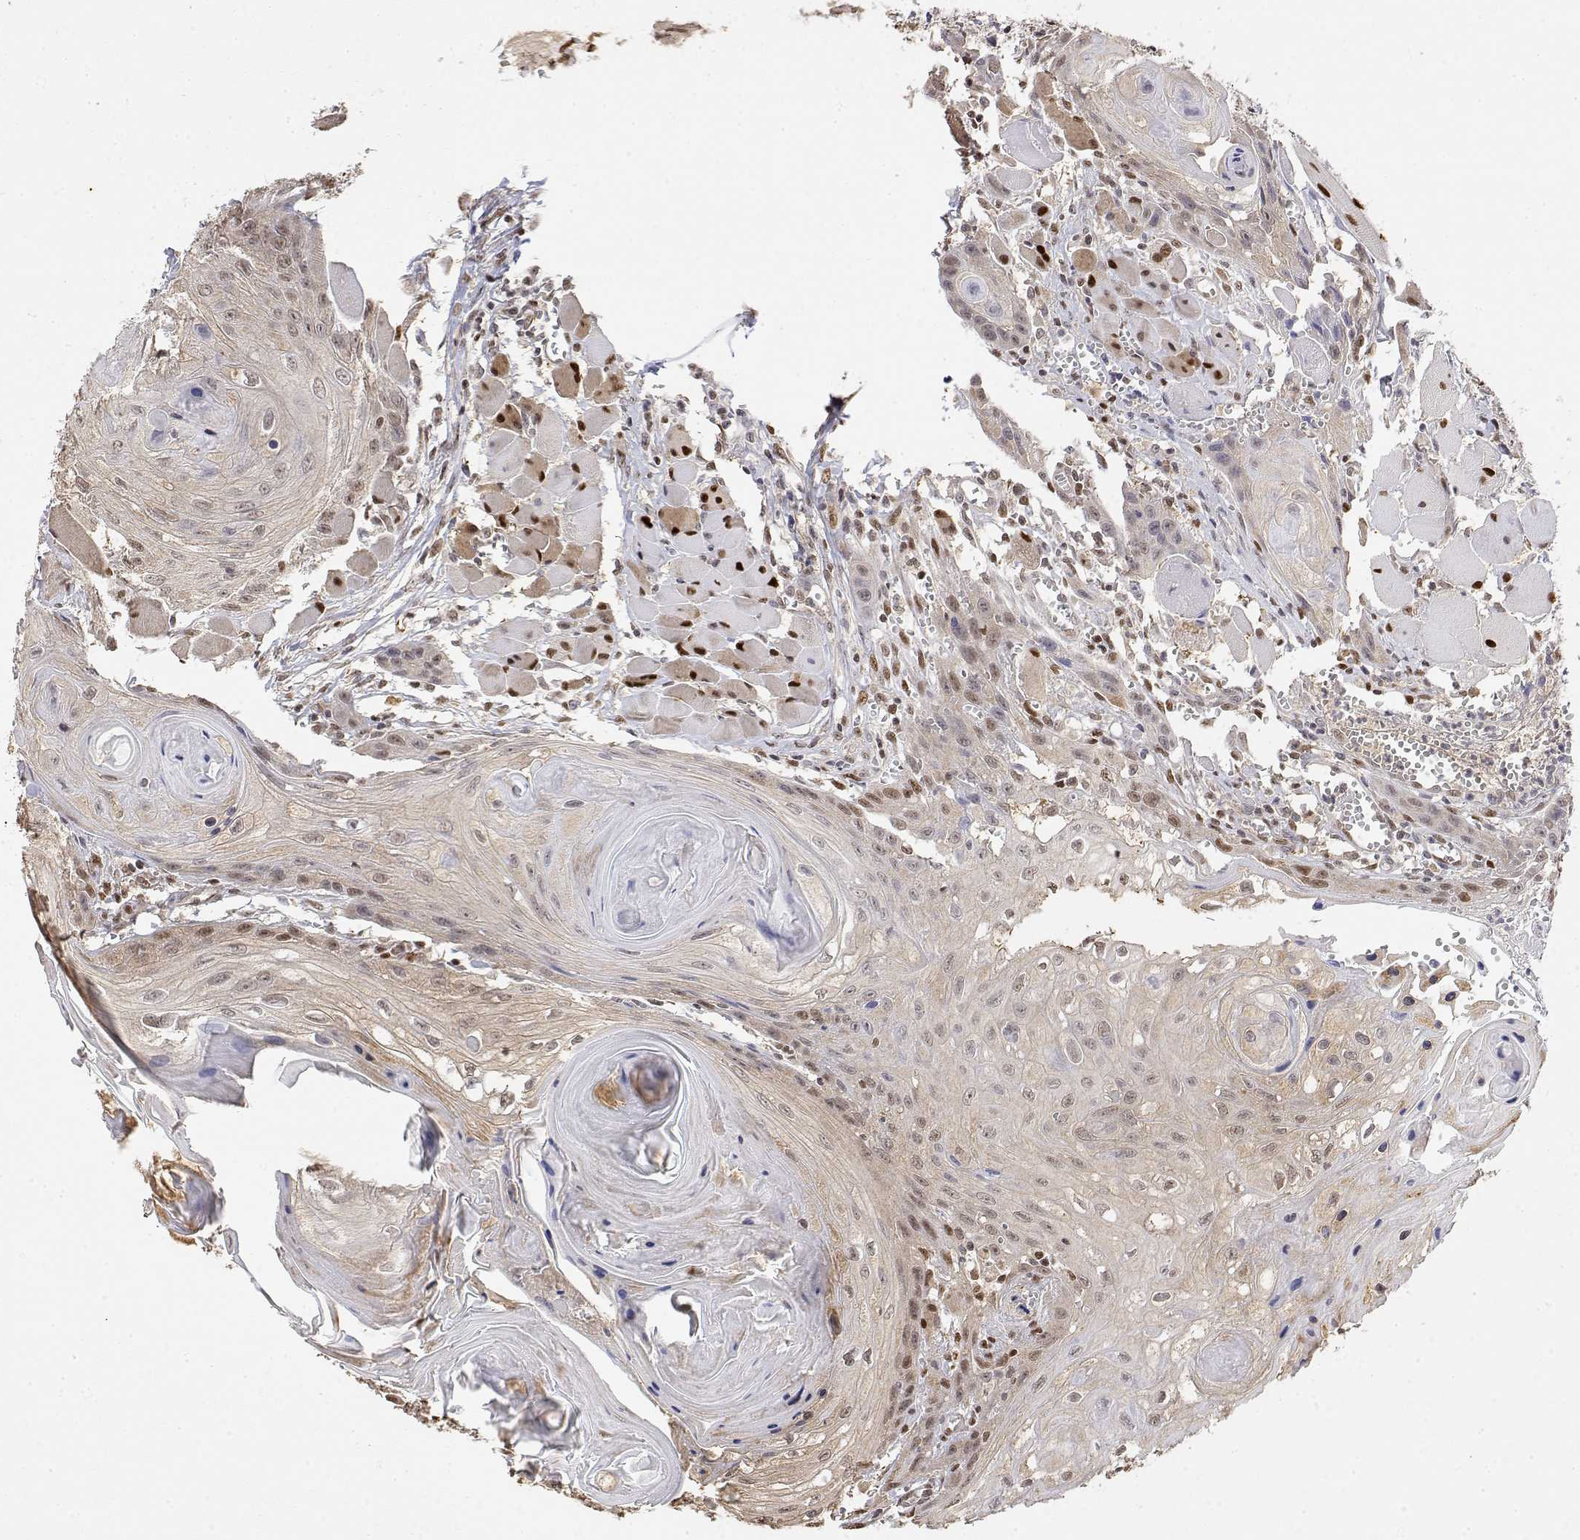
{"staining": {"intensity": "weak", "quantity": "25%-75%", "location": "nuclear"}, "tissue": "head and neck cancer", "cell_type": "Tumor cells", "image_type": "cancer", "snomed": [{"axis": "morphology", "description": "Squamous cell carcinoma, NOS"}, {"axis": "topography", "description": "Oral tissue"}, {"axis": "topography", "description": "Head-Neck"}], "caption": "High-power microscopy captured an immunohistochemistry micrograph of head and neck cancer, revealing weak nuclear positivity in about 25%-75% of tumor cells. (Stains: DAB in brown, nuclei in blue, Microscopy: brightfield microscopy at high magnification).", "gene": "TPI1", "patient": {"sex": "male", "age": 58}}